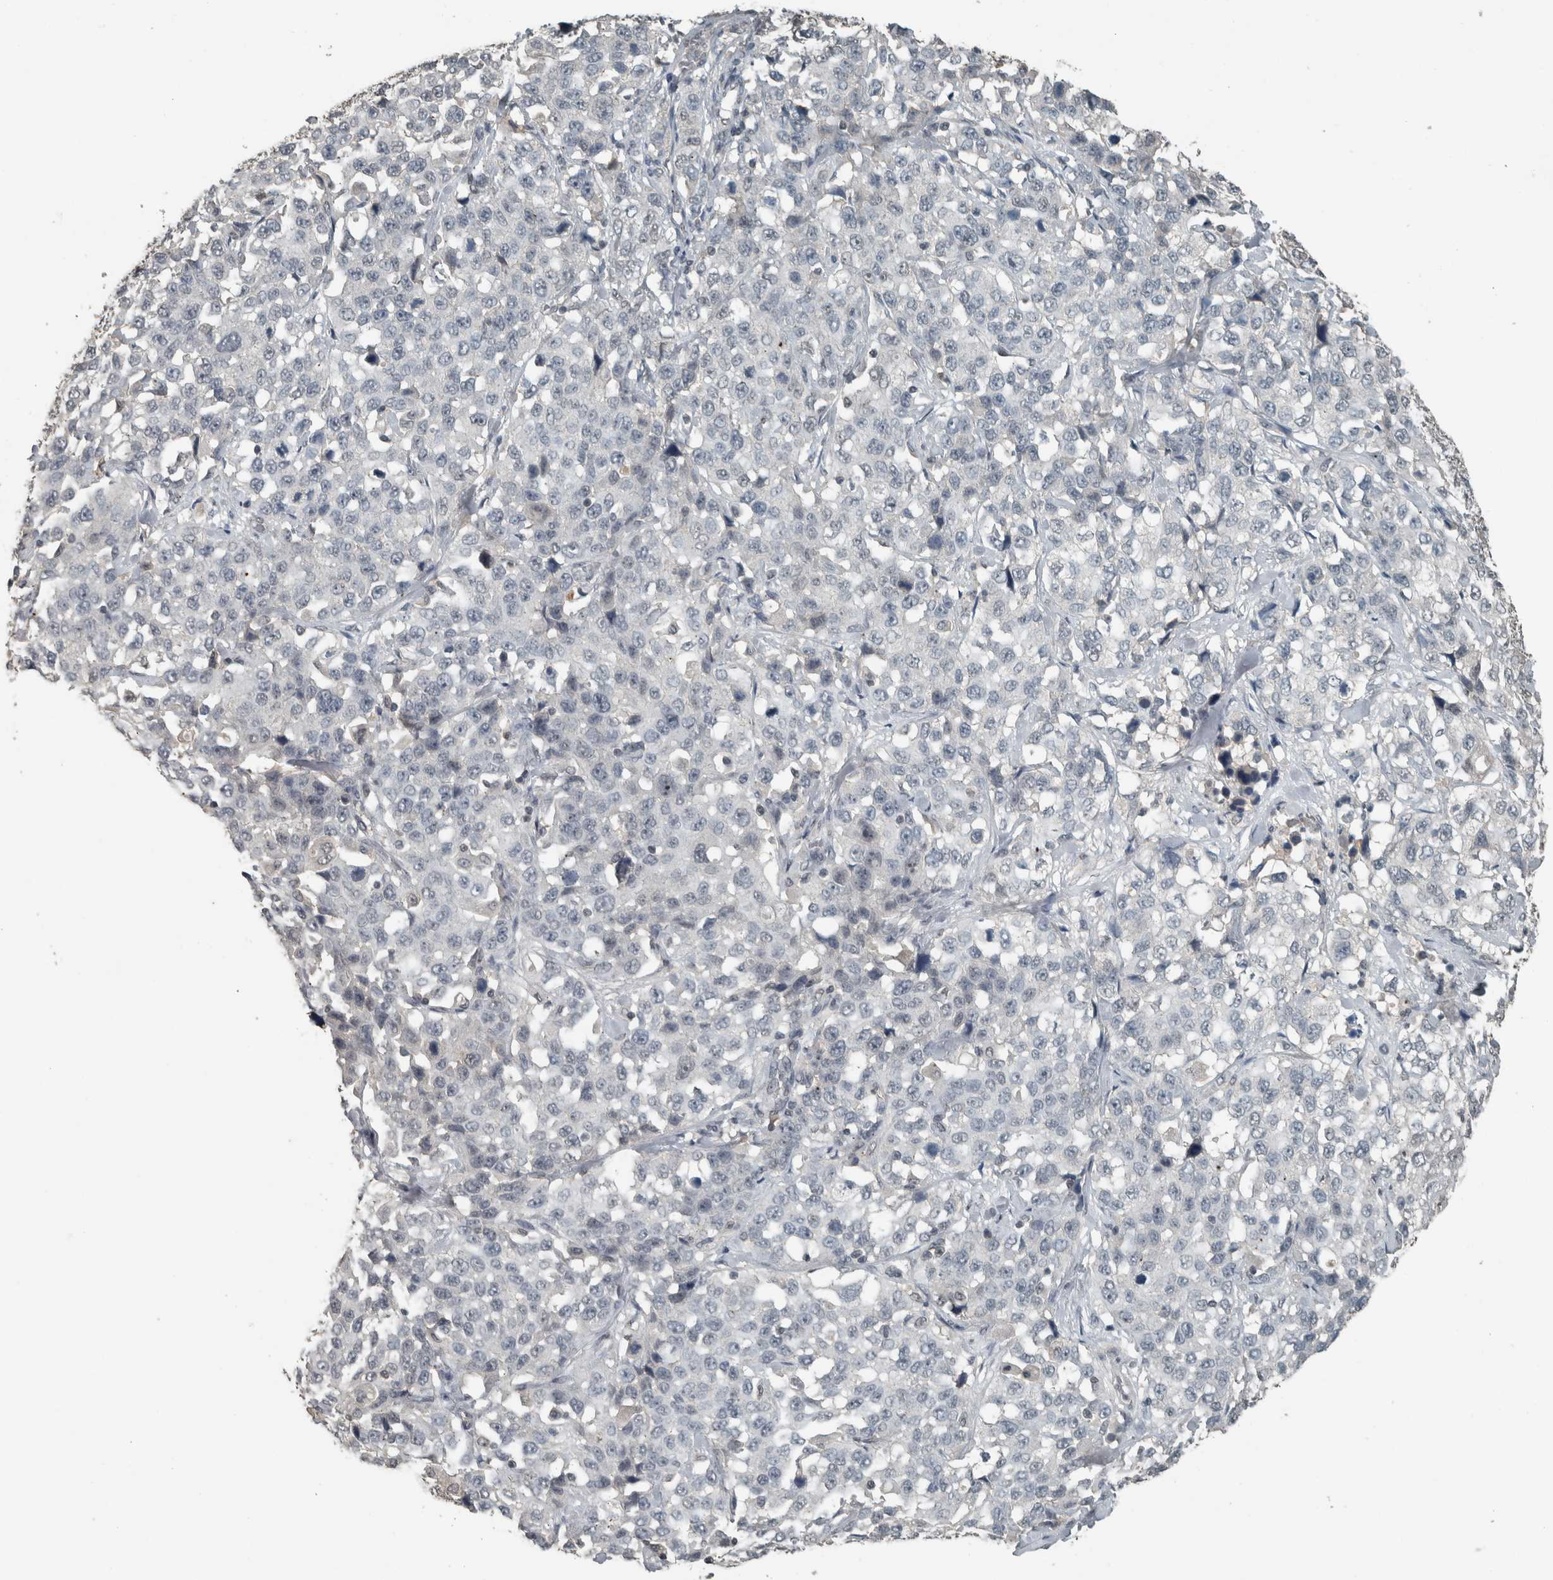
{"staining": {"intensity": "negative", "quantity": "none", "location": "none"}, "tissue": "stomach cancer", "cell_type": "Tumor cells", "image_type": "cancer", "snomed": [{"axis": "morphology", "description": "Normal tissue, NOS"}, {"axis": "morphology", "description": "Adenocarcinoma, NOS"}, {"axis": "topography", "description": "Stomach"}], "caption": "This is an immunohistochemistry photomicrograph of stomach cancer (adenocarcinoma). There is no positivity in tumor cells.", "gene": "ZNF24", "patient": {"sex": "male", "age": 48}}